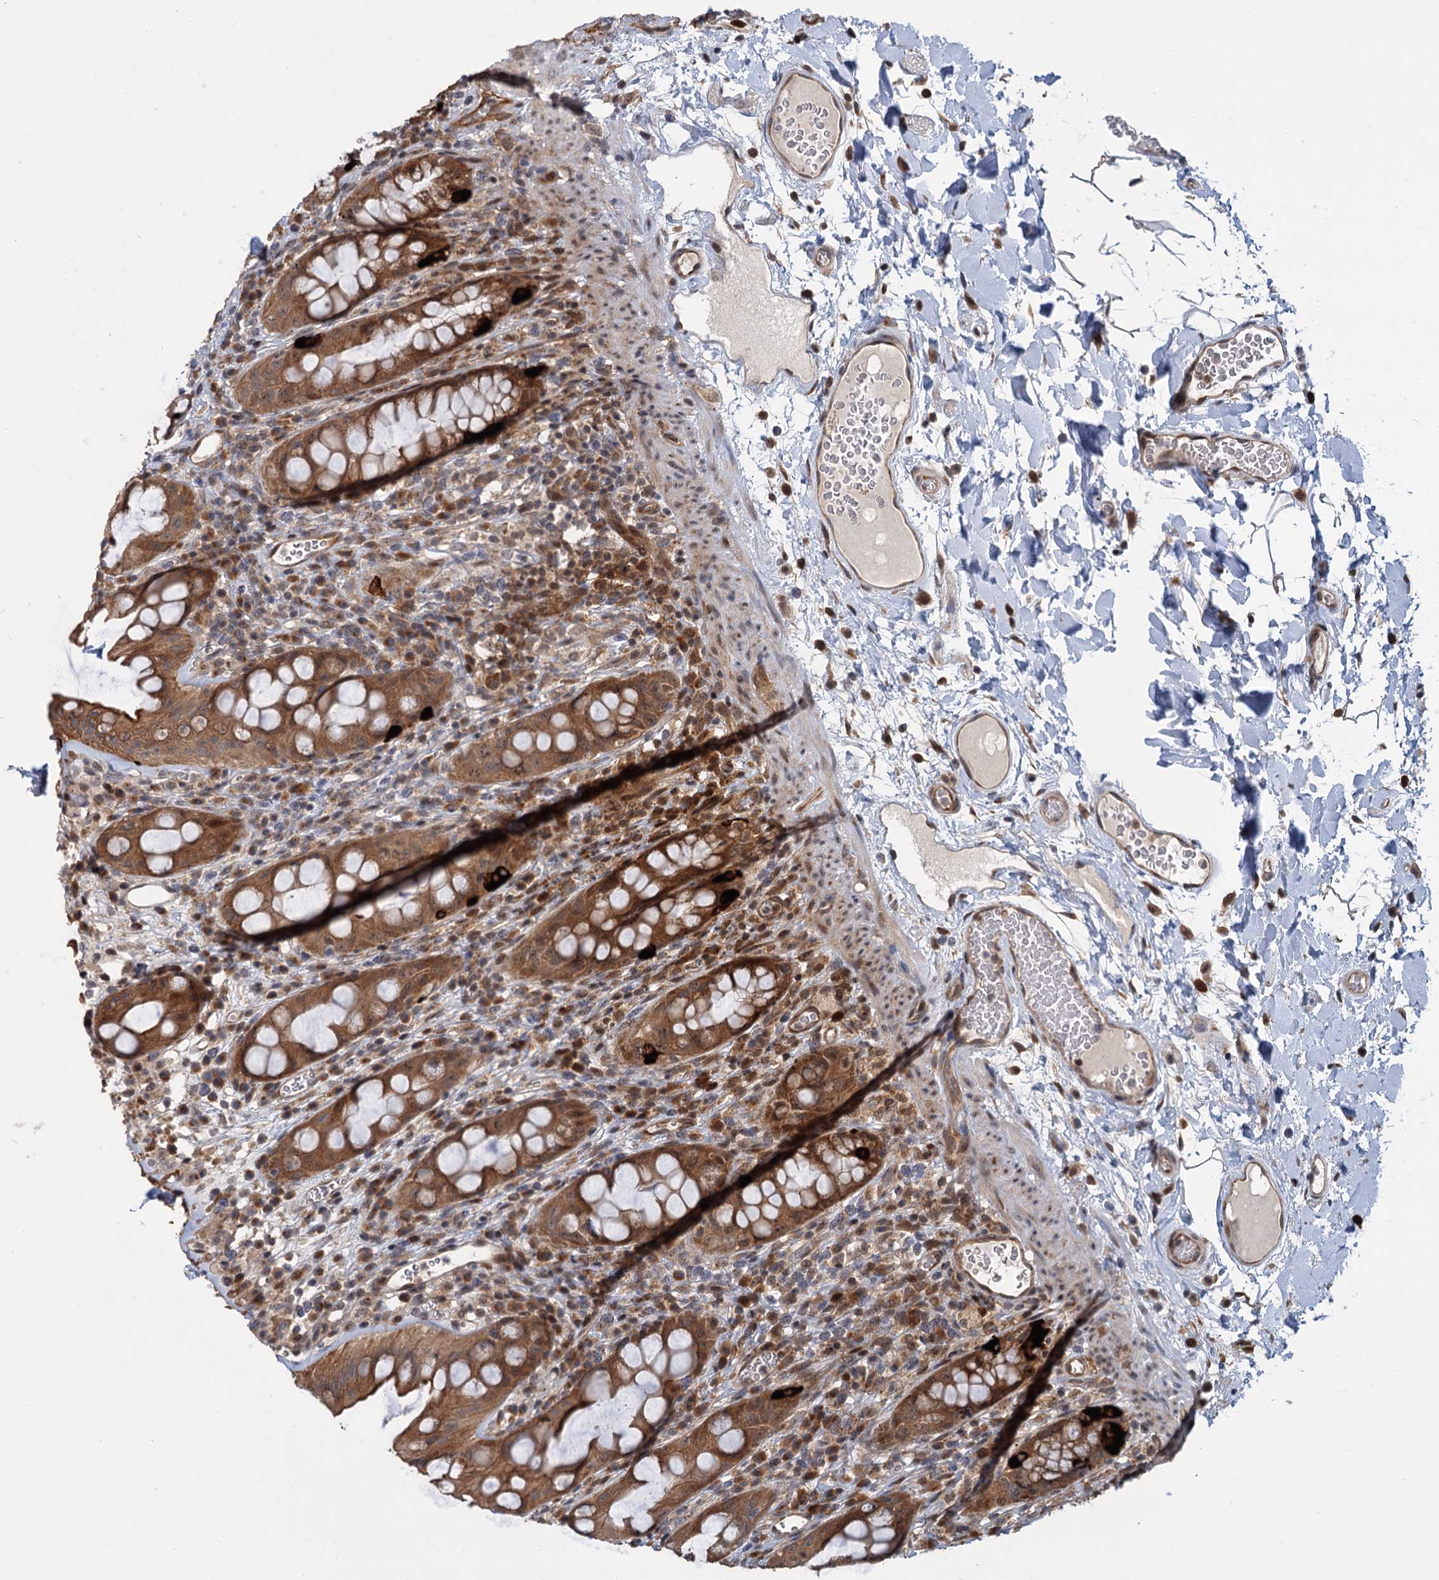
{"staining": {"intensity": "strong", "quantity": ">75%", "location": "cytoplasmic/membranous"}, "tissue": "rectum", "cell_type": "Glandular cells", "image_type": "normal", "snomed": [{"axis": "morphology", "description": "Normal tissue, NOS"}, {"axis": "topography", "description": "Rectum"}], "caption": "A high amount of strong cytoplasmic/membranous staining is appreciated in about >75% of glandular cells in benign rectum.", "gene": "KANSL2", "patient": {"sex": "female", "age": 57}}